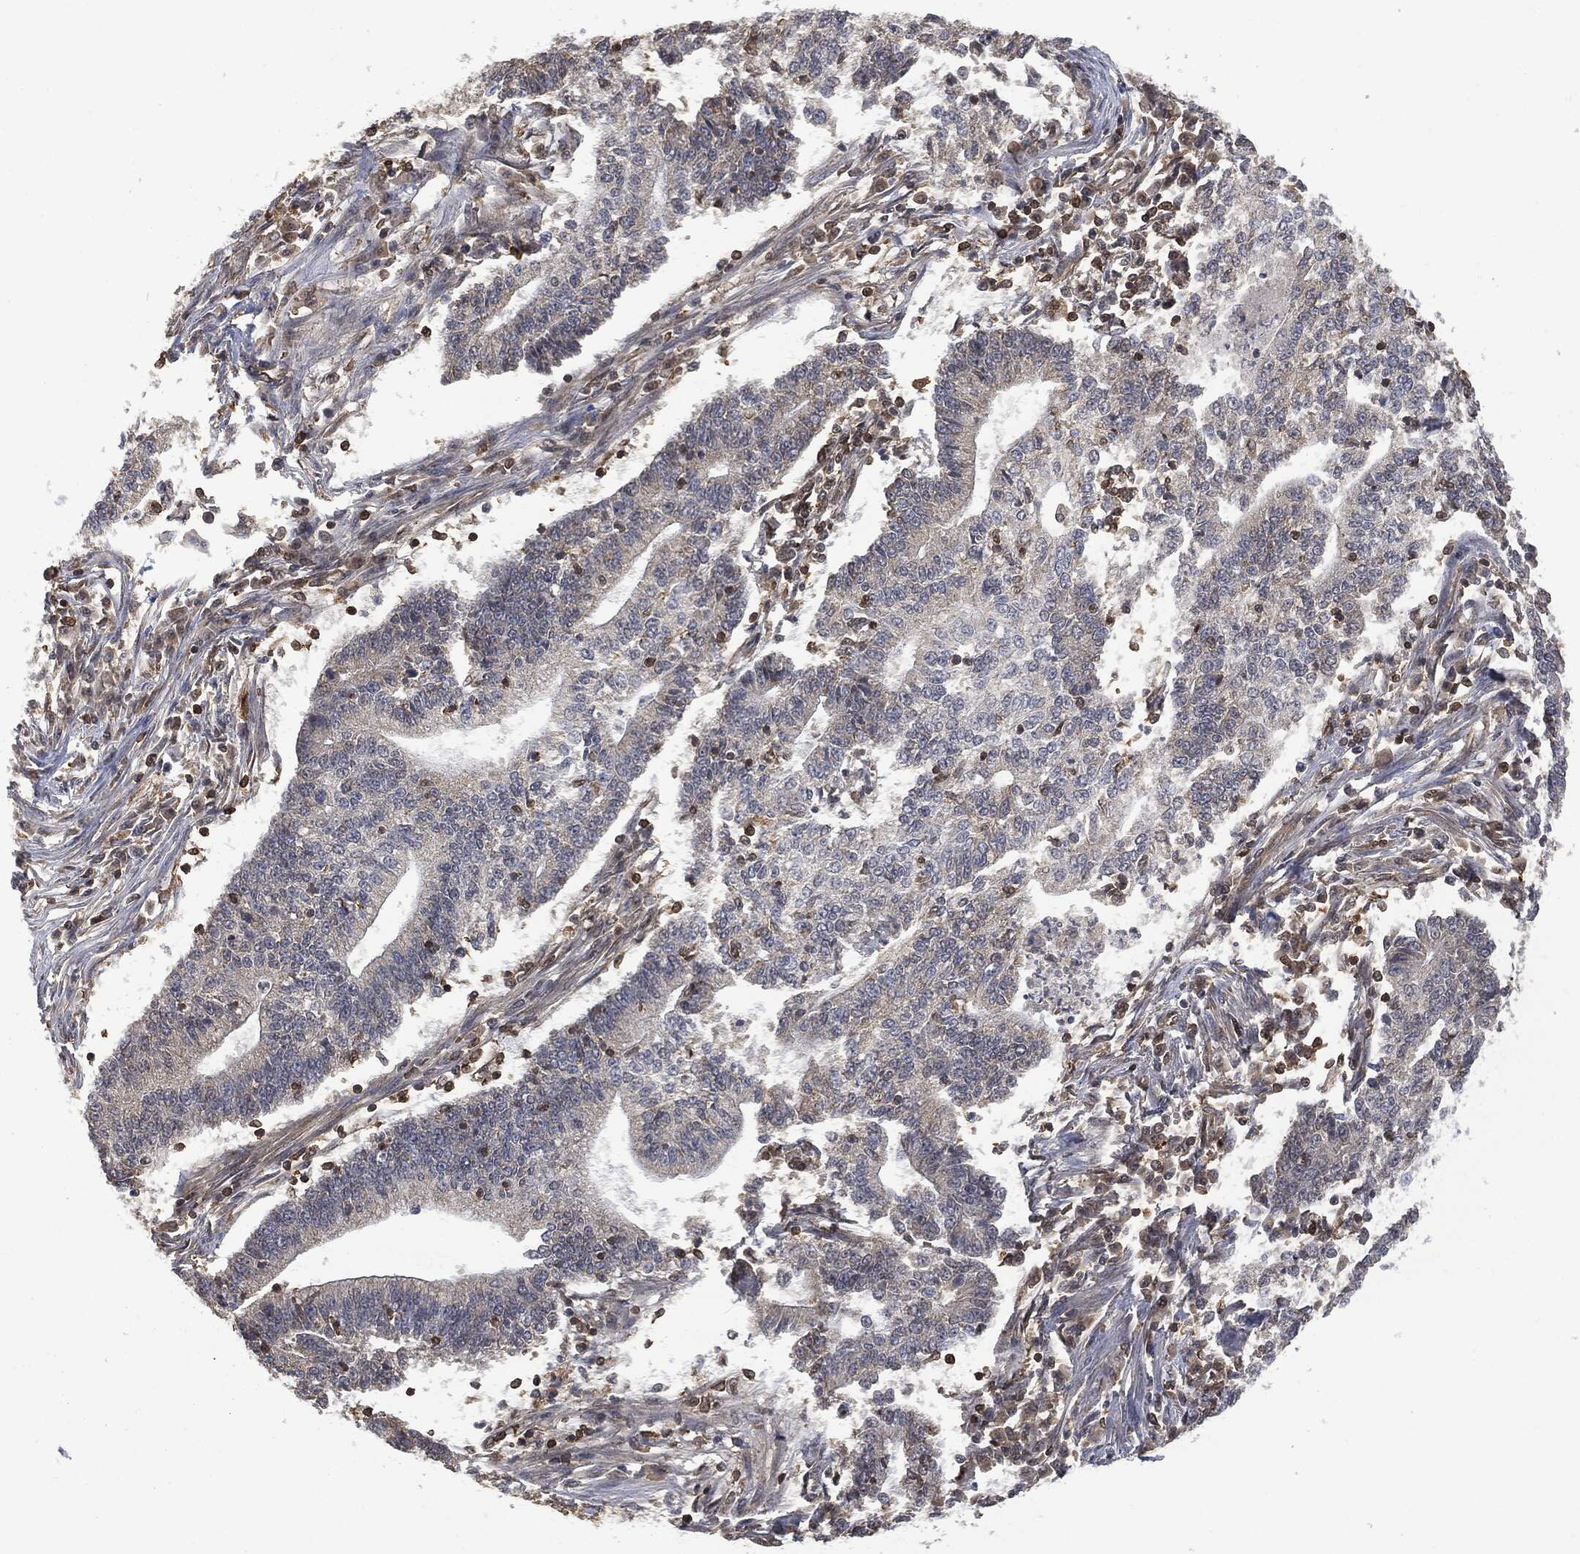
{"staining": {"intensity": "negative", "quantity": "none", "location": "none"}, "tissue": "endometrial cancer", "cell_type": "Tumor cells", "image_type": "cancer", "snomed": [{"axis": "morphology", "description": "Adenocarcinoma, NOS"}, {"axis": "topography", "description": "Uterus"}, {"axis": "topography", "description": "Endometrium"}], "caption": "DAB (3,3'-diaminobenzidine) immunohistochemical staining of endometrial adenocarcinoma displays no significant staining in tumor cells. (Immunohistochemistry (ihc), brightfield microscopy, high magnification).", "gene": "PSMB10", "patient": {"sex": "female", "age": 54}}